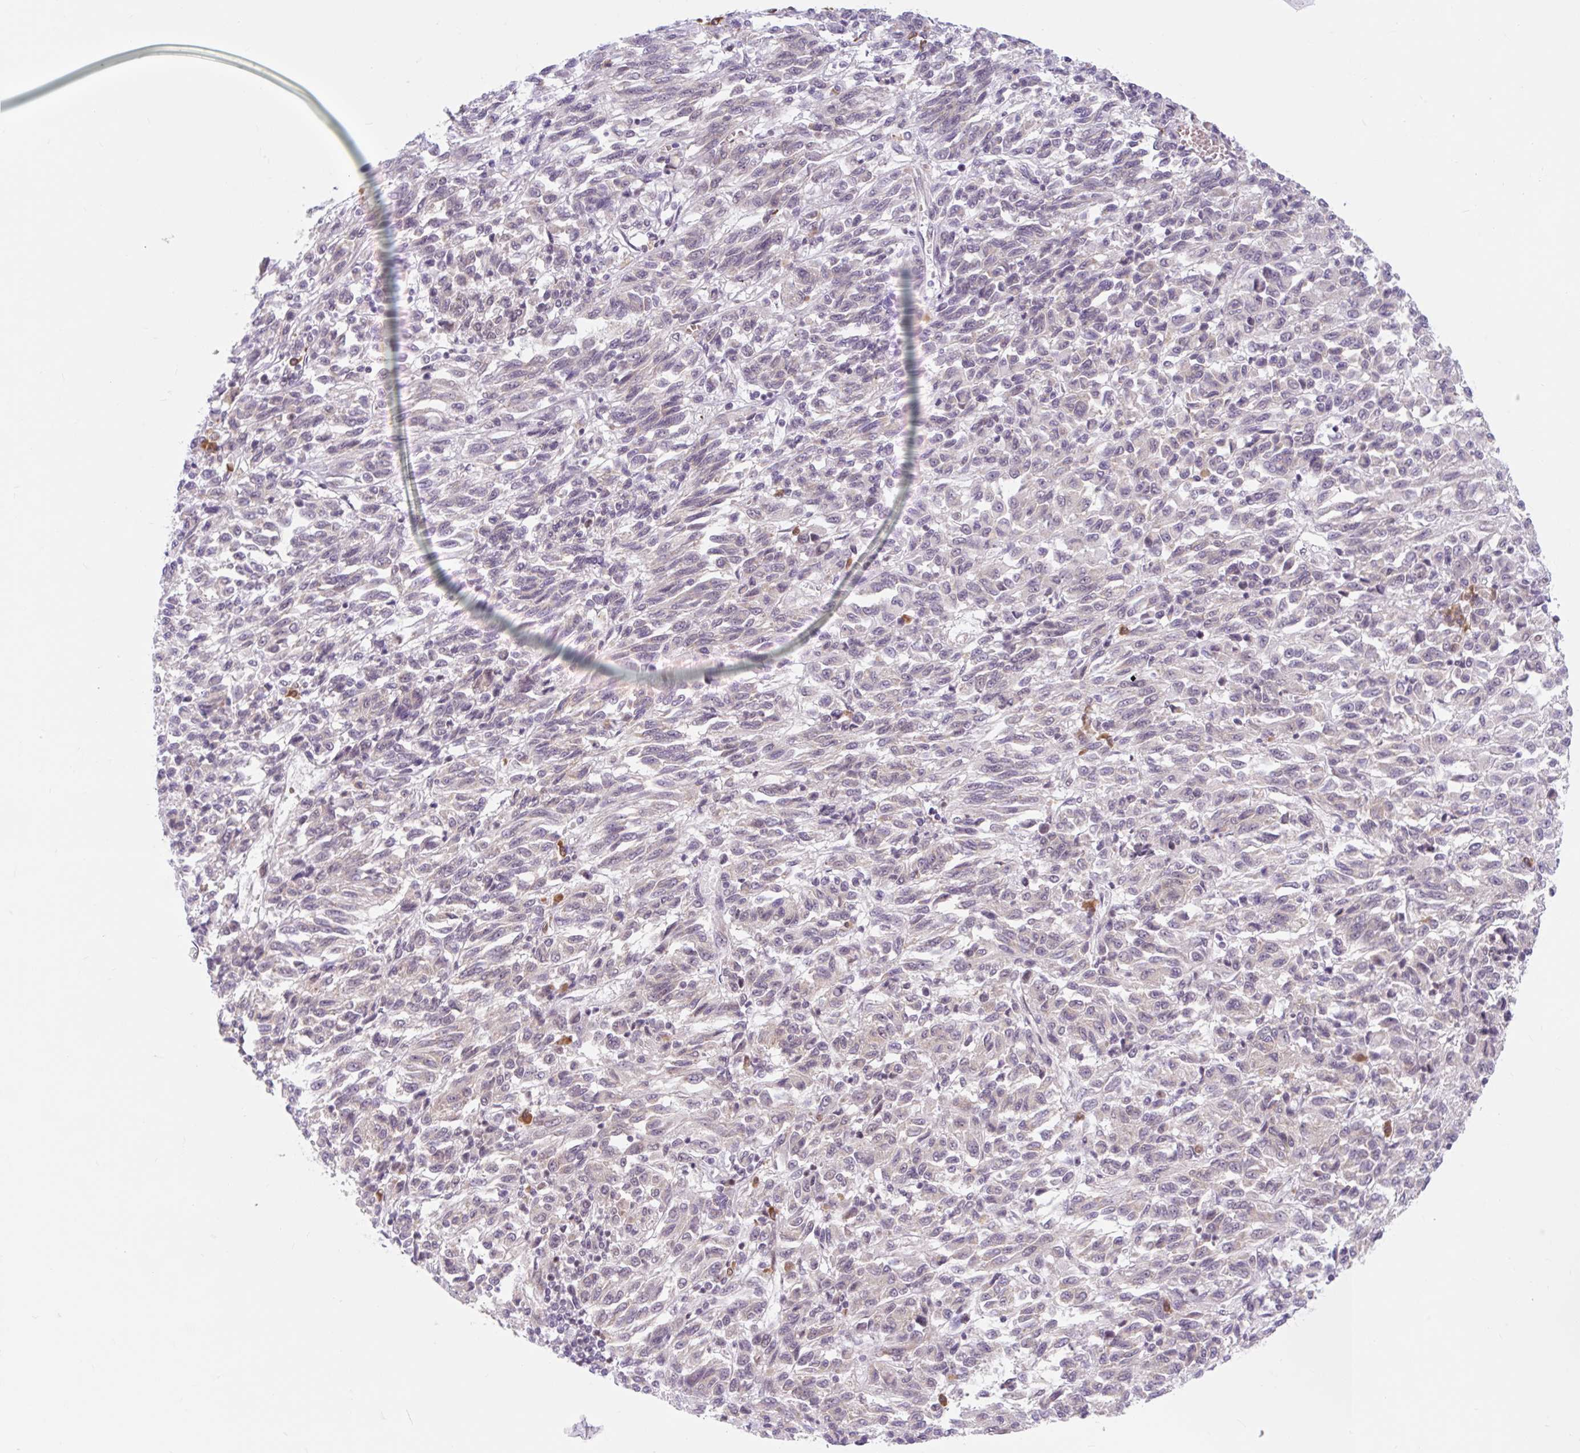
{"staining": {"intensity": "negative", "quantity": "none", "location": "none"}, "tissue": "melanoma", "cell_type": "Tumor cells", "image_type": "cancer", "snomed": [{"axis": "morphology", "description": "Malignant melanoma, Metastatic site"}, {"axis": "topography", "description": "Lung"}], "caption": "The photomicrograph reveals no staining of tumor cells in melanoma. (DAB IHC, high magnification).", "gene": "SRSF10", "patient": {"sex": "male", "age": 64}}